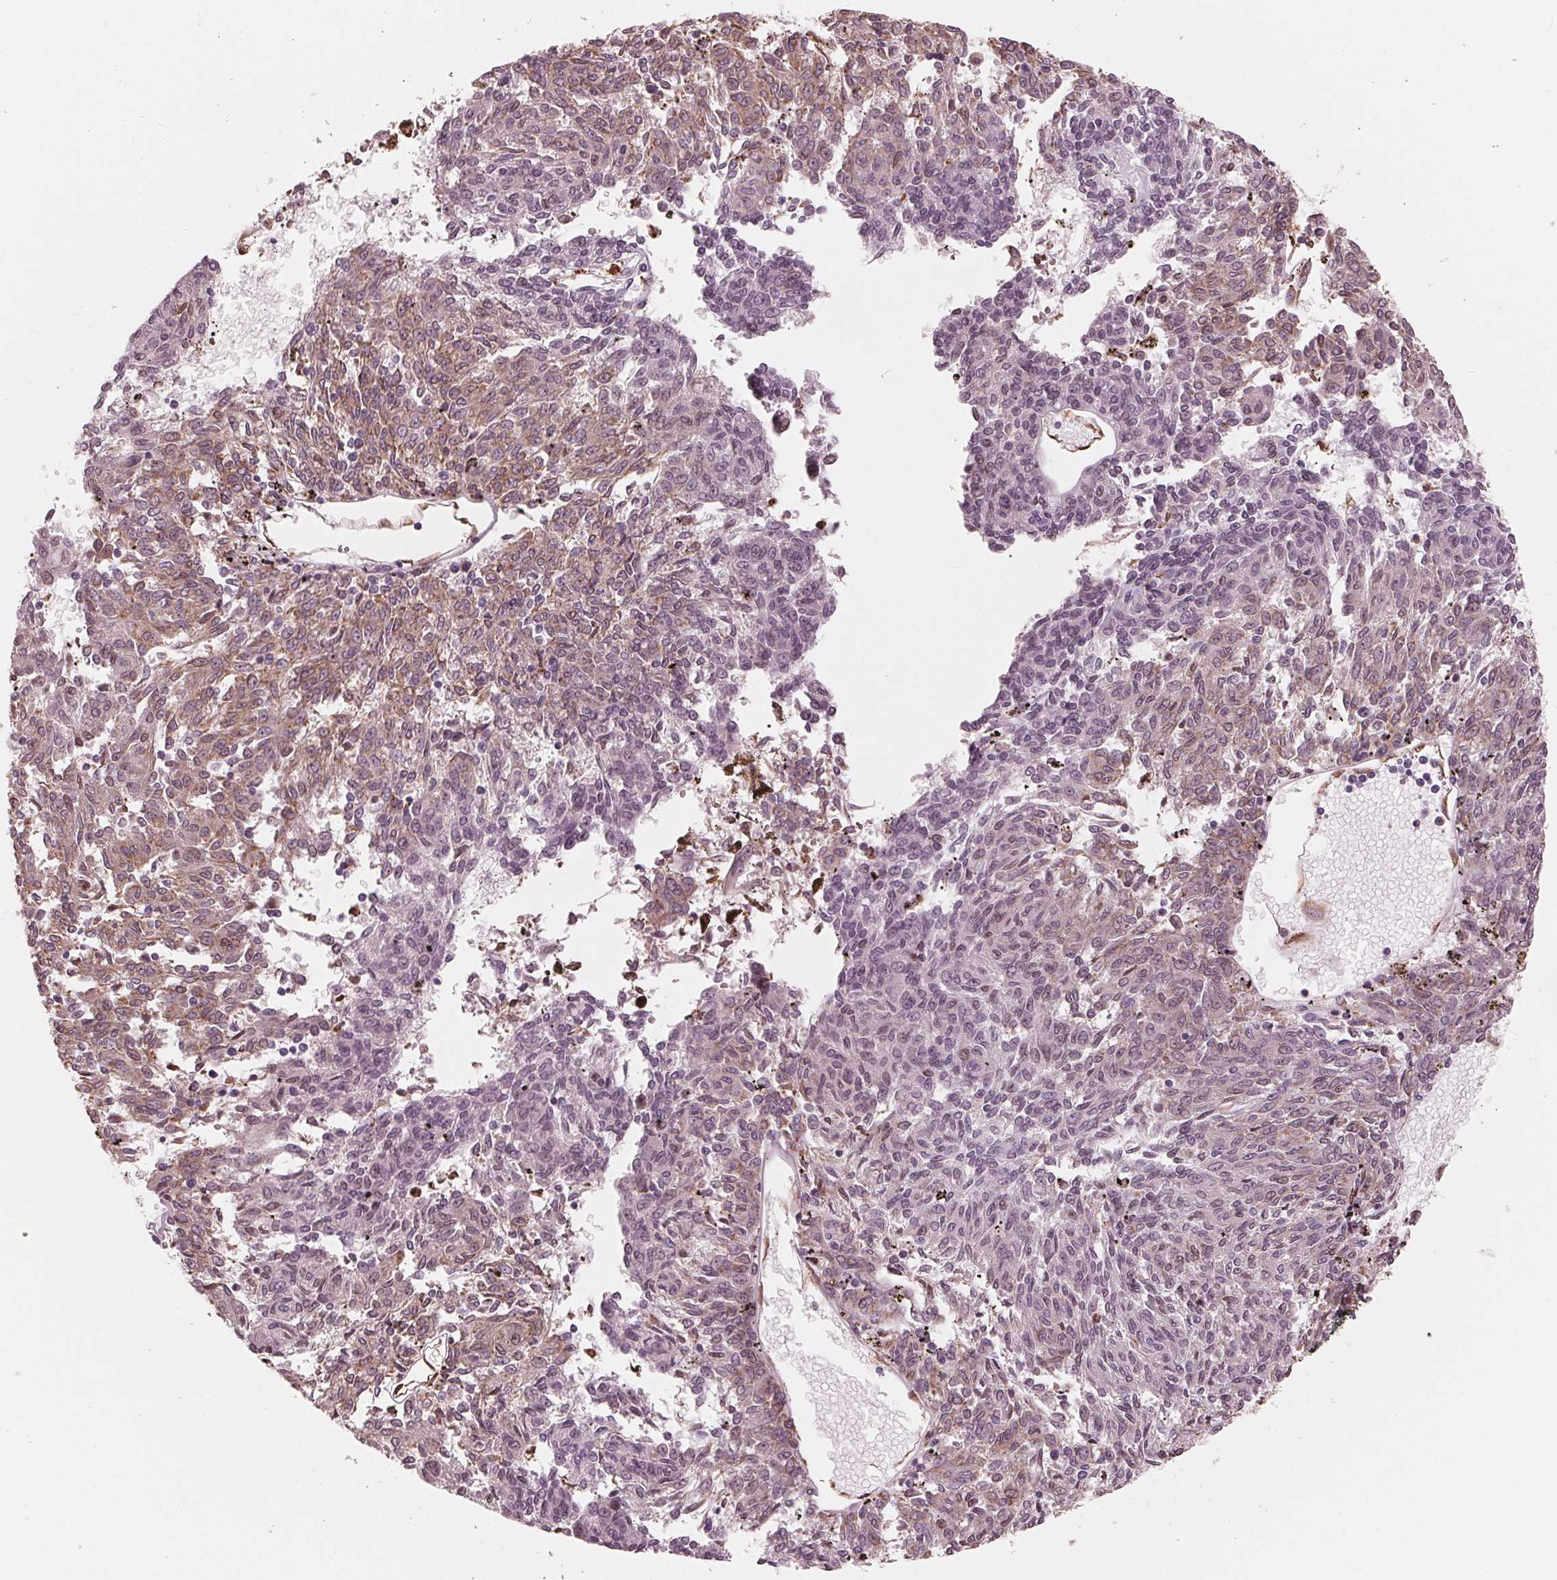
{"staining": {"intensity": "moderate", "quantity": ">75%", "location": "cytoplasmic/membranous"}, "tissue": "melanoma", "cell_type": "Tumor cells", "image_type": "cancer", "snomed": [{"axis": "morphology", "description": "Malignant melanoma, NOS"}, {"axis": "topography", "description": "Skin"}], "caption": "Tumor cells display medium levels of moderate cytoplasmic/membranous expression in approximately >75% of cells in human melanoma.", "gene": "IKBIP", "patient": {"sex": "female", "age": 72}}